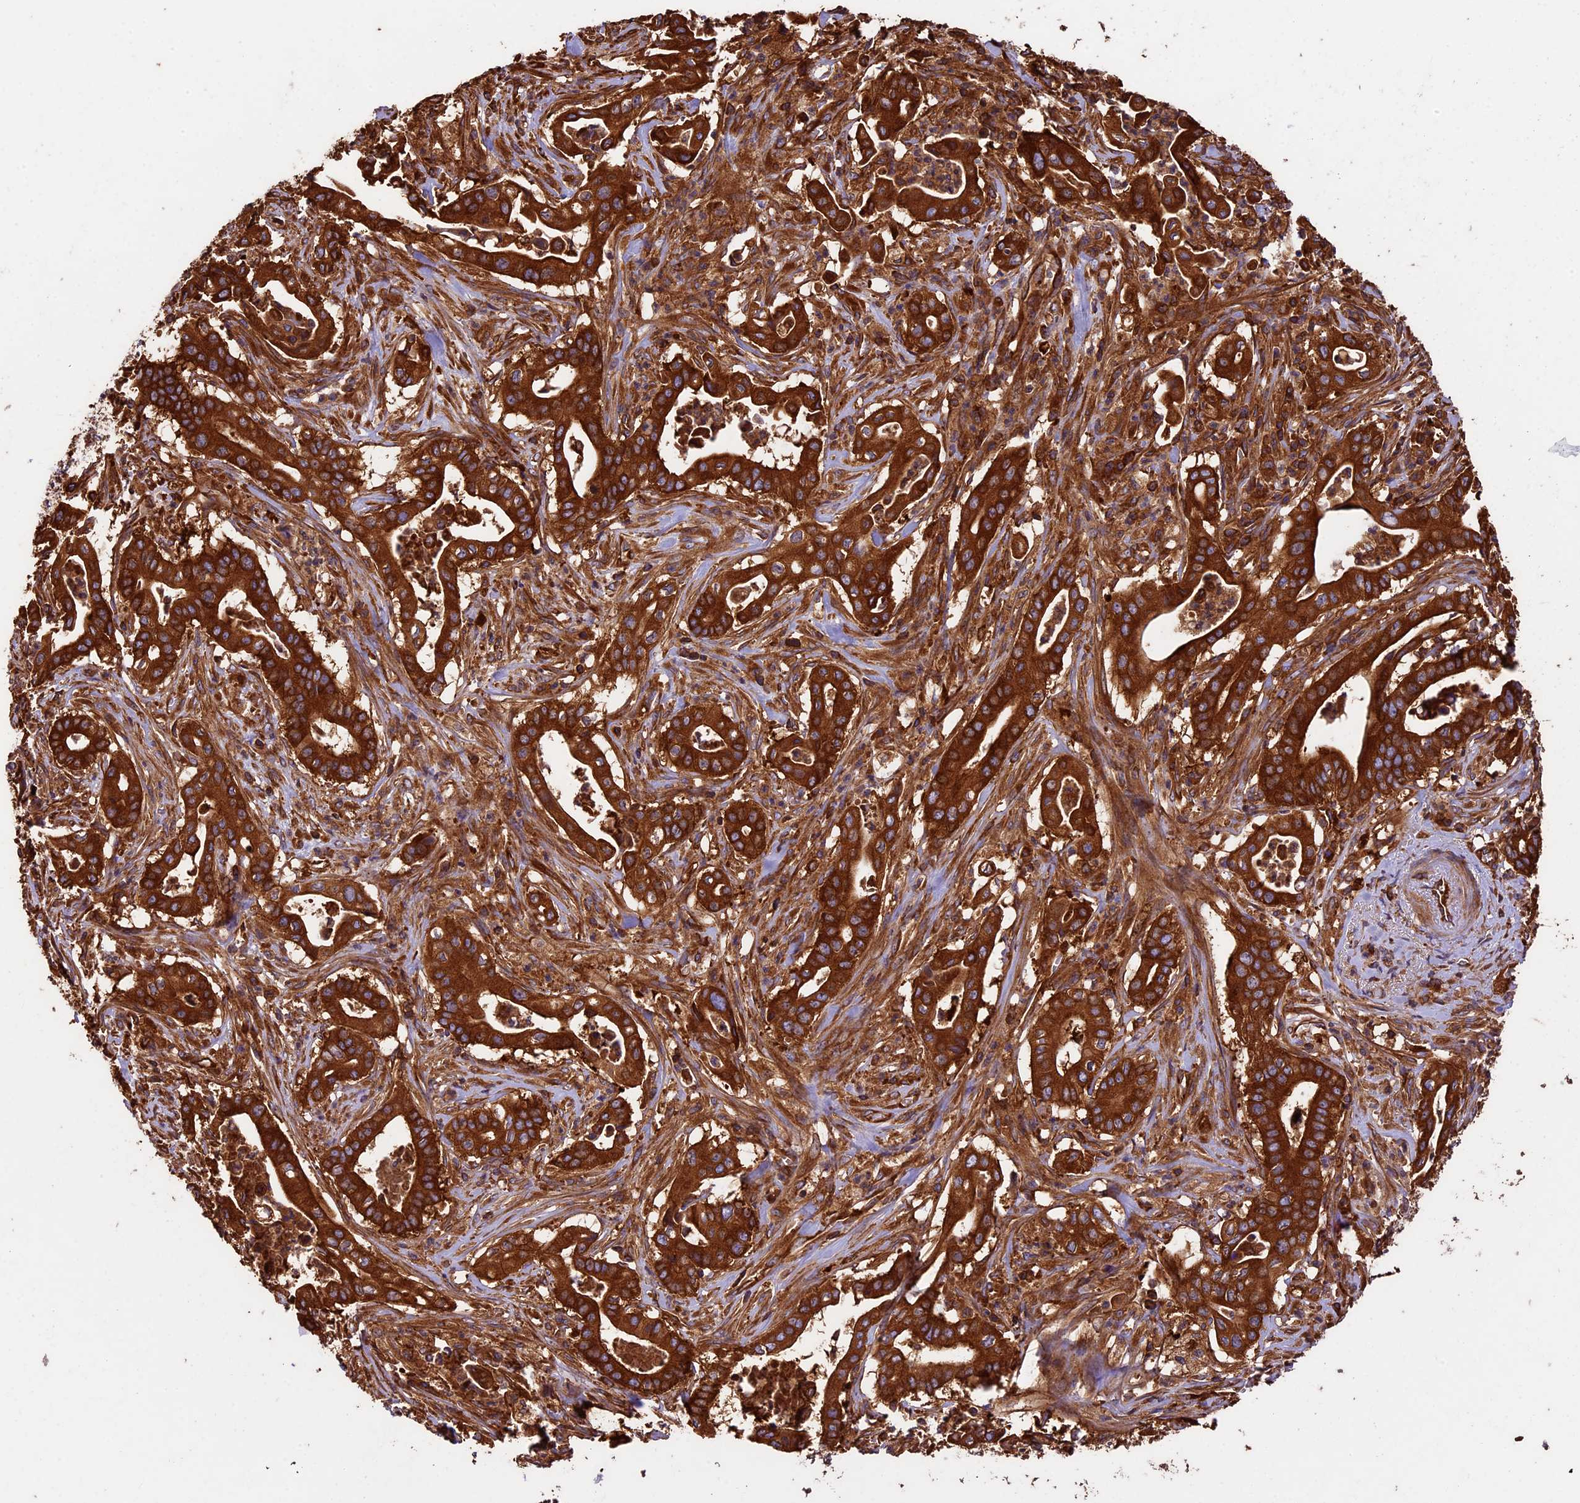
{"staining": {"intensity": "strong", "quantity": ">75%", "location": "cytoplasmic/membranous"}, "tissue": "pancreatic cancer", "cell_type": "Tumor cells", "image_type": "cancer", "snomed": [{"axis": "morphology", "description": "Adenocarcinoma, NOS"}, {"axis": "topography", "description": "Pancreas"}], "caption": "DAB (3,3'-diaminobenzidine) immunohistochemical staining of pancreatic adenocarcinoma reveals strong cytoplasmic/membranous protein staining in about >75% of tumor cells.", "gene": "KARS1", "patient": {"sex": "female", "age": 77}}